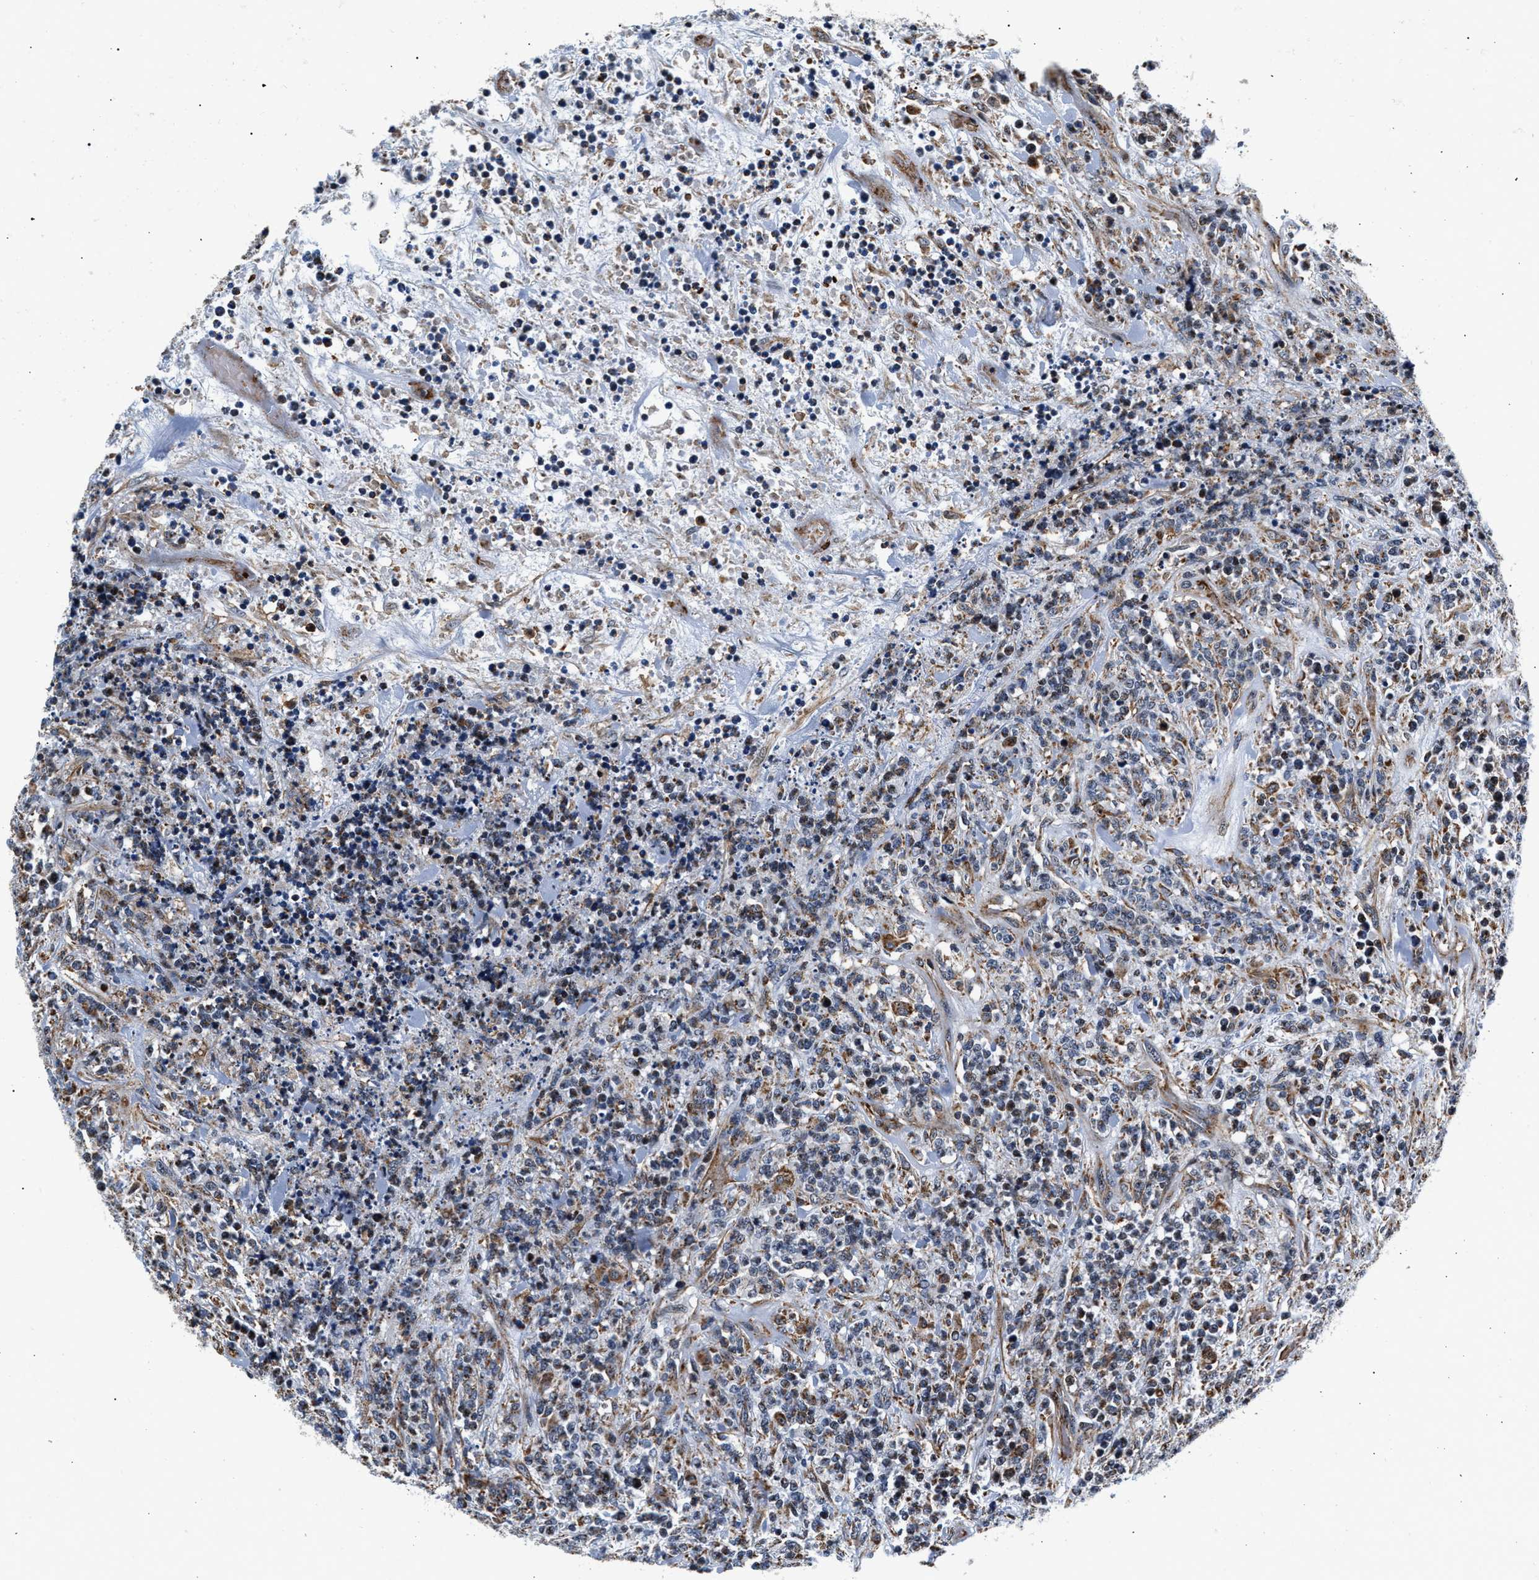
{"staining": {"intensity": "moderate", "quantity": "<25%", "location": "cytoplasmic/membranous"}, "tissue": "lymphoma", "cell_type": "Tumor cells", "image_type": "cancer", "snomed": [{"axis": "morphology", "description": "Malignant lymphoma, non-Hodgkin's type, High grade"}, {"axis": "topography", "description": "Soft tissue"}], "caption": "DAB immunohistochemical staining of human lymphoma demonstrates moderate cytoplasmic/membranous protein expression in about <25% of tumor cells.", "gene": "SGK1", "patient": {"sex": "male", "age": 18}}